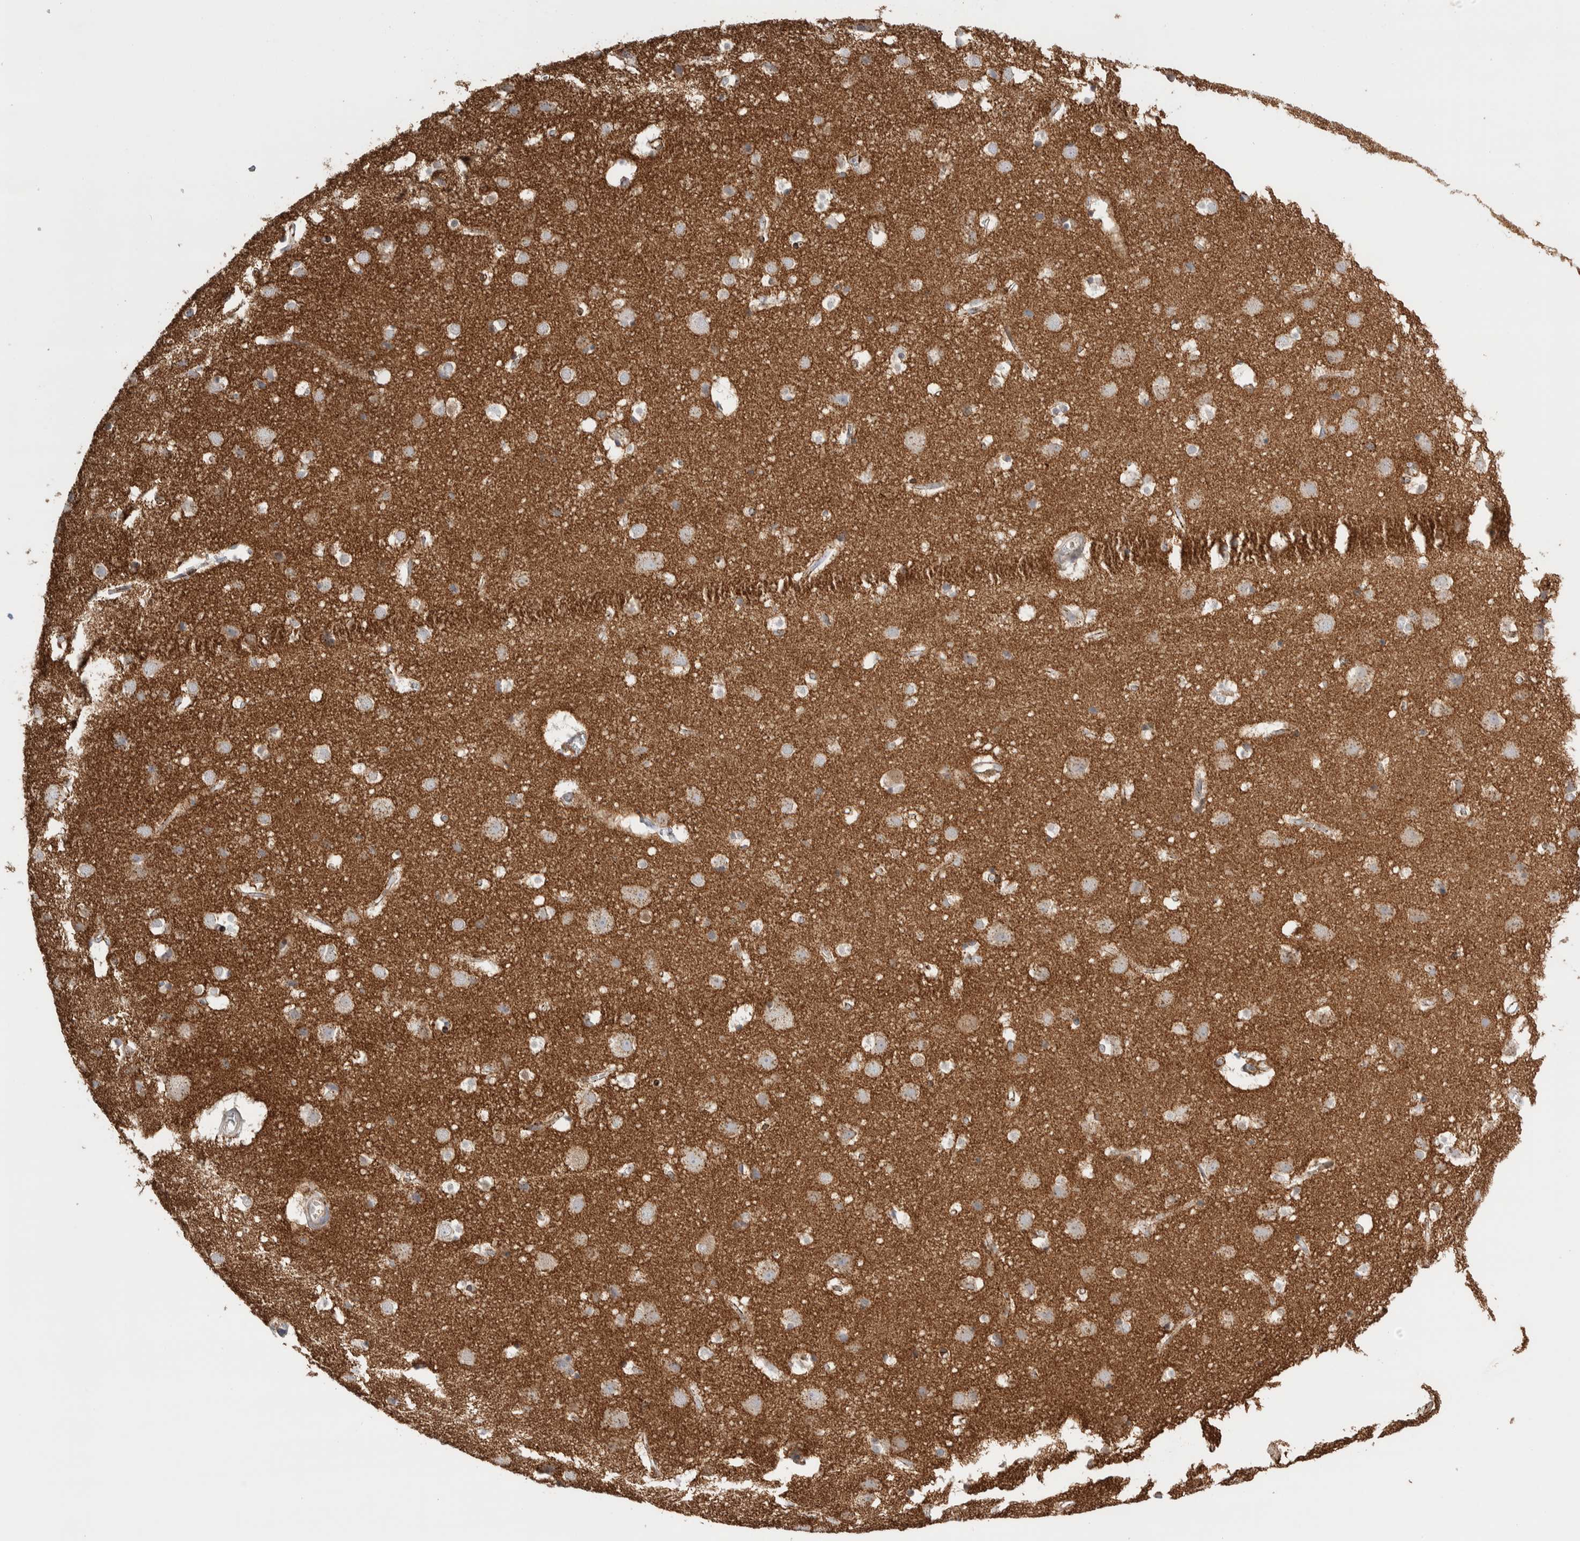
{"staining": {"intensity": "weak", "quantity": "25%-75%", "location": "cytoplasmic/membranous"}, "tissue": "cerebral cortex", "cell_type": "Endothelial cells", "image_type": "normal", "snomed": [{"axis": "morphology", "description": "Normal tissue, NOS"}, {"axis": "topography", "description": "Cerebral cortex"}], "caption": "Immunohistochemistry (DAB (3,3'-diaminobenzidine)) staining of unremarkable human cerebral cortex reveals weak cytoplasmic/membranous protein positivity in approximately 25%-75% of endothelial cells. The protein of interest is stained brown, and the nuclei are stained in blue (DAB IHC with brightfield microscopy, high magnification).", "gene": "SEPTIN4", "patient": {"sex": "male", "age": 54}}